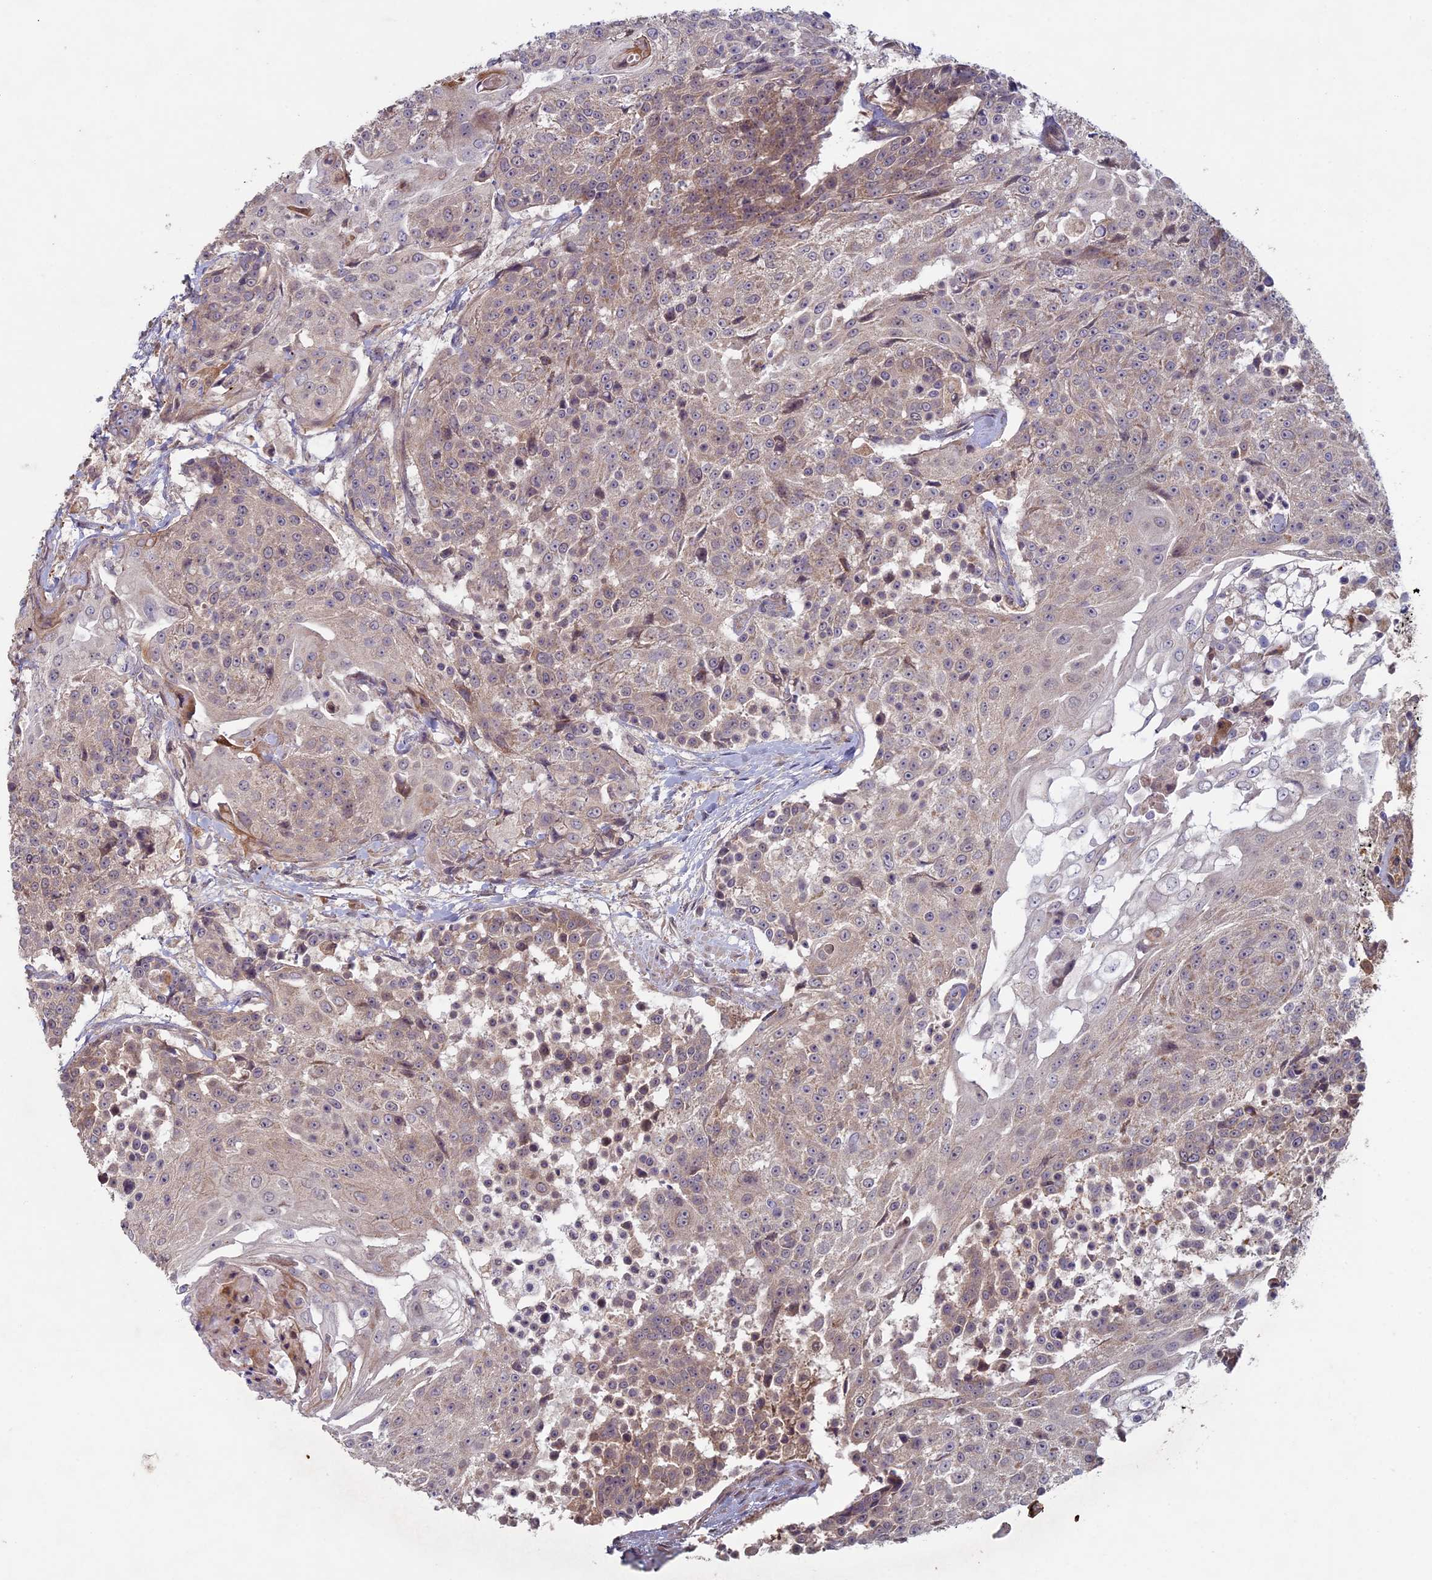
{"staining": {"intensity": "weak", "quantity": "25%-75%", "location": "cytoplasmic/membranous"}, "tissue": "urothelial cancer", "cell_type": "Tumor cells", "image_type": "cancer", "snomed": [{"axis": "morphology", "description": "Urothelial carcinoma, High grade"}, {"axis": "topography", "description": "Urinary bladder"}], "caption": "About 25%-75% of tumor cells in human urothelial cancer demonstrate weak cytoplasmic/membranous protein positivity as visualized by brown immunohistochemical staining.", "gene": "RCCD1", "patient": {"sex": "female", "age": 63}}